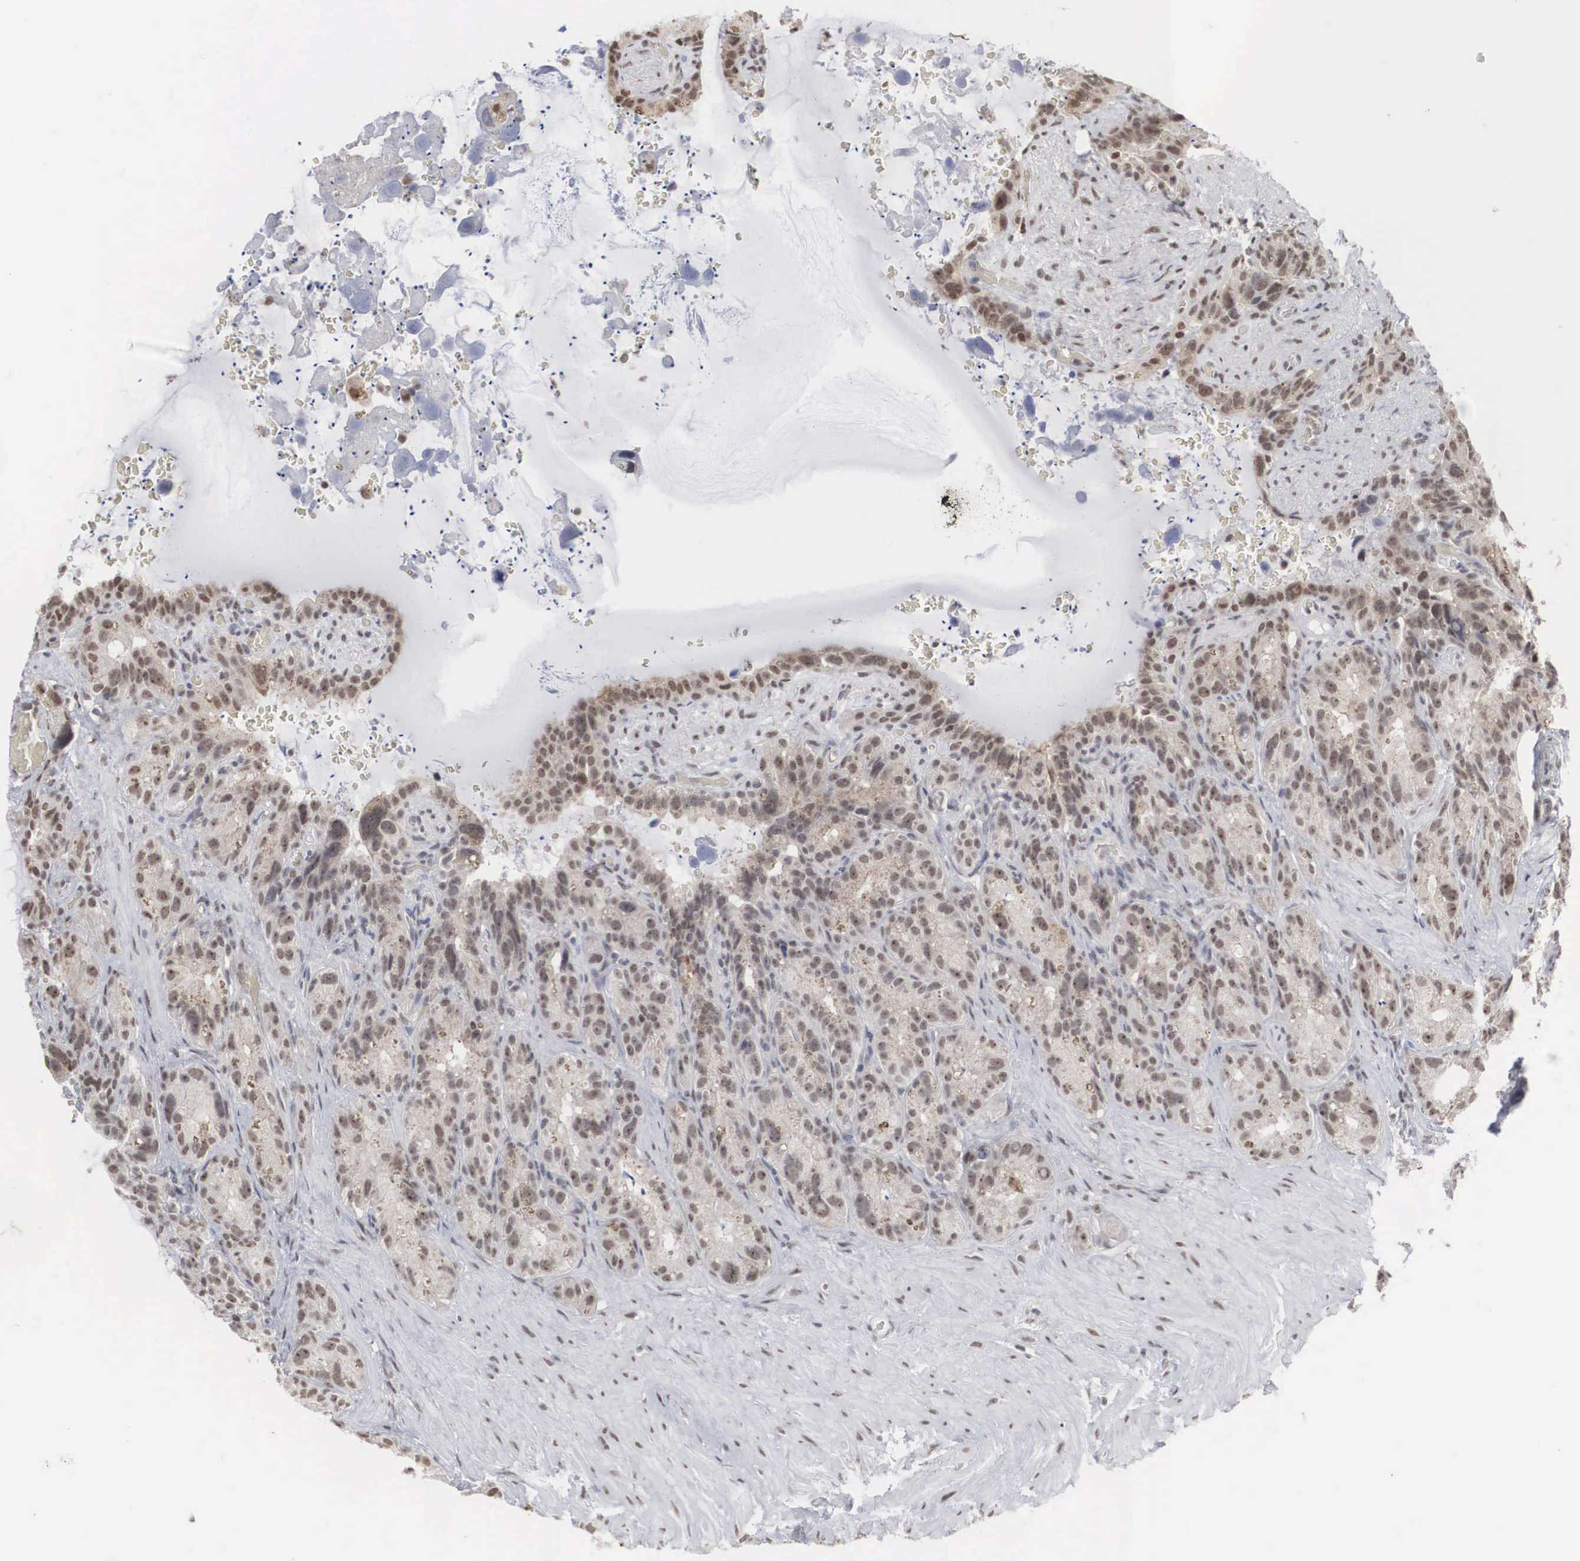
{"staining": {"intensity": "weak", "quantity": "25%-75%", "location": "nuclear"}, "tissue": "seminal vesicle", "cell_type": "Glandular cells", "image_type": "normal", "snomed": [{"axis": "morphology", "description": "Normal tissue, NOS"}, {"axis": "topography", "description": "Seminal veicle"}], "caption": "High-magnification brightfield microscopy of normal seminal vesicle stained with DAB (3,3'-diaminobenzidine) (brown) and counterstained with hematoxylin (blue). glandular cells exhibit weak nuclear positivity is present in about25%-75% of cells.", "gene": "AUTS2", "patient": {"sex": "male", "age": 63}}